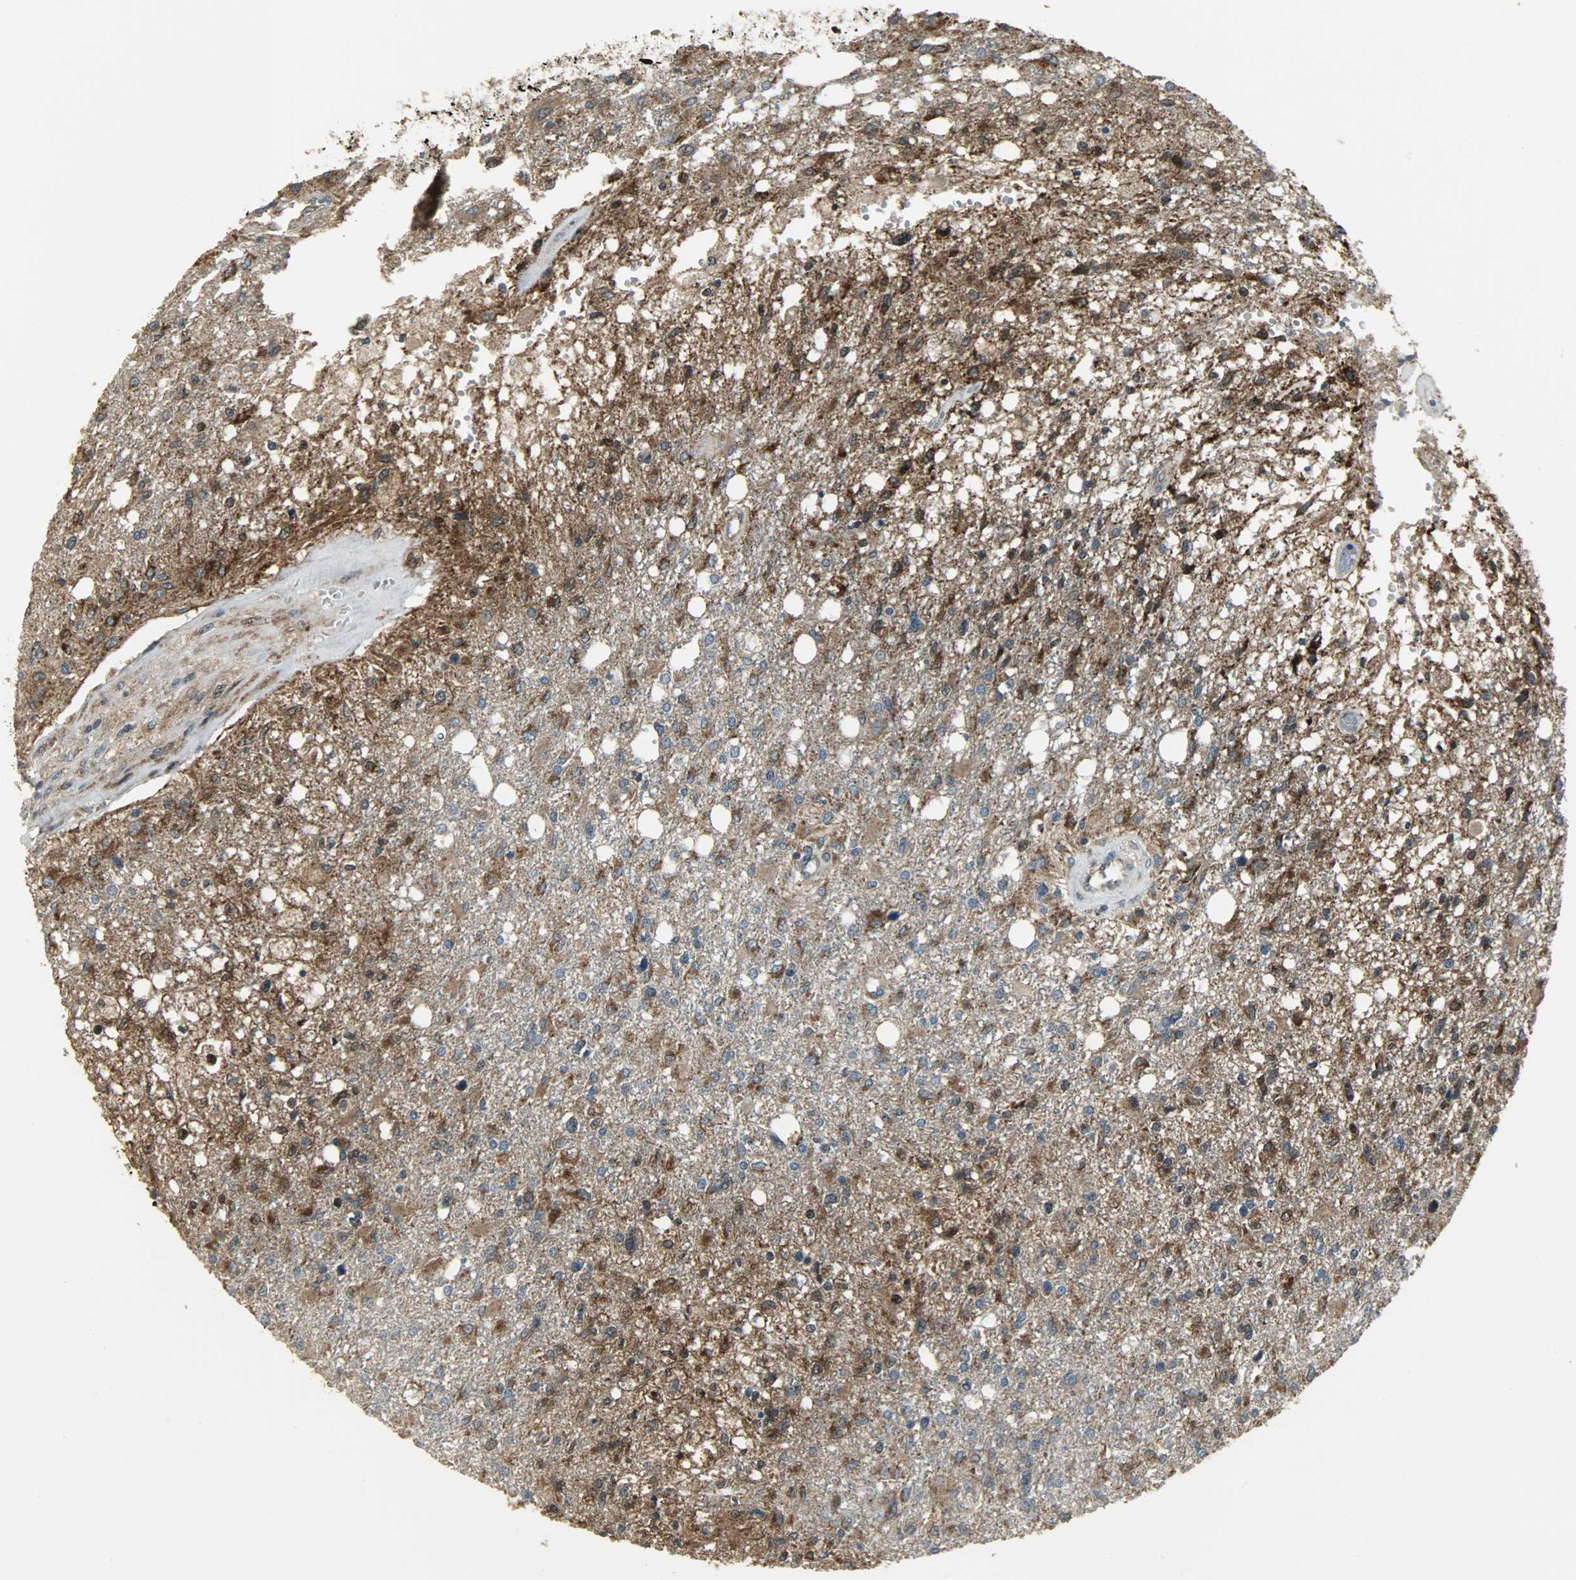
{"staining": {"intensity": "strong", "quantity": ">75%", "location": "cytoplasmic/membranous"}, "tissue": "glioma", "cell_type": "Tumor cells", "image_type": "cancer", "snomed": [{"axis": "morphology", "description": "Glioma, malignant, High grade"}, {"axis": "topography", "description": "Cerebral cortex"}], "caption": "Strong cytoplasmic/membranous expression is present in about >75% of tumor cells in glioma.", "gene": "AMT", "patient": {"sex": "male", "age": 76}}